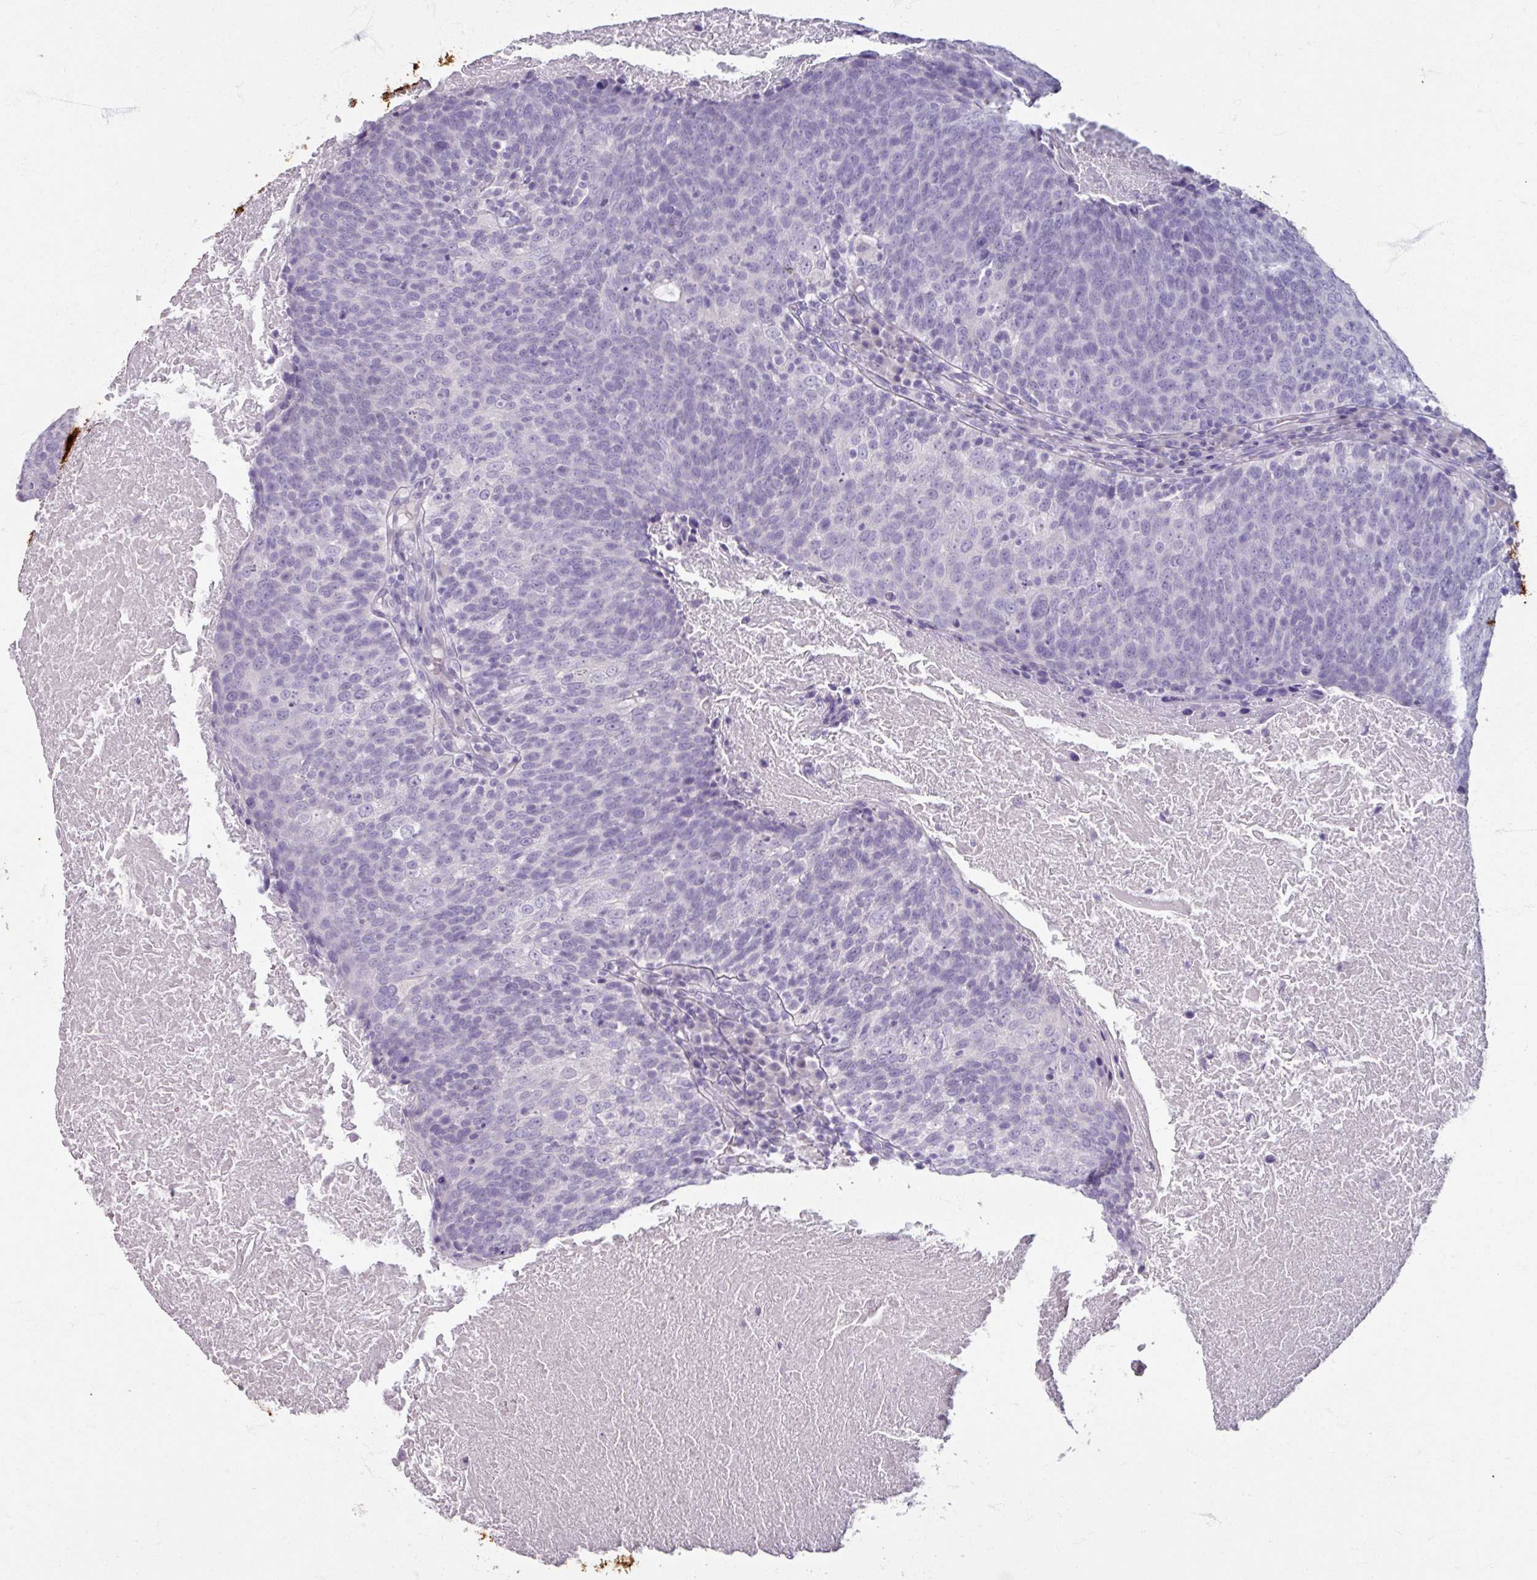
{"staining": {"intensity": "negative", "quantity": "none", "location": "none"}, "tissue": "head and neck cancer", "cell_type": "Tumor cells", "image_type": "cancer", "snomed": [{"axis": "morphology", "description": "Squamous cell carcinoma, NOS"}, {"axis": "morphology", "description": "Squamous cell carcinoma, metastatic, NOS"}, {"axis": "topography", "description": "Lymph node"}, {"axis": "topography", "description": "Head-Neck"}], "caption": "Protein analysis of metastatic squamous cell carcinoma (head and neck) displays no significant positivity in tumor cells.", "gene": "TG", "patient": {"sex": "male", "age": 62}}